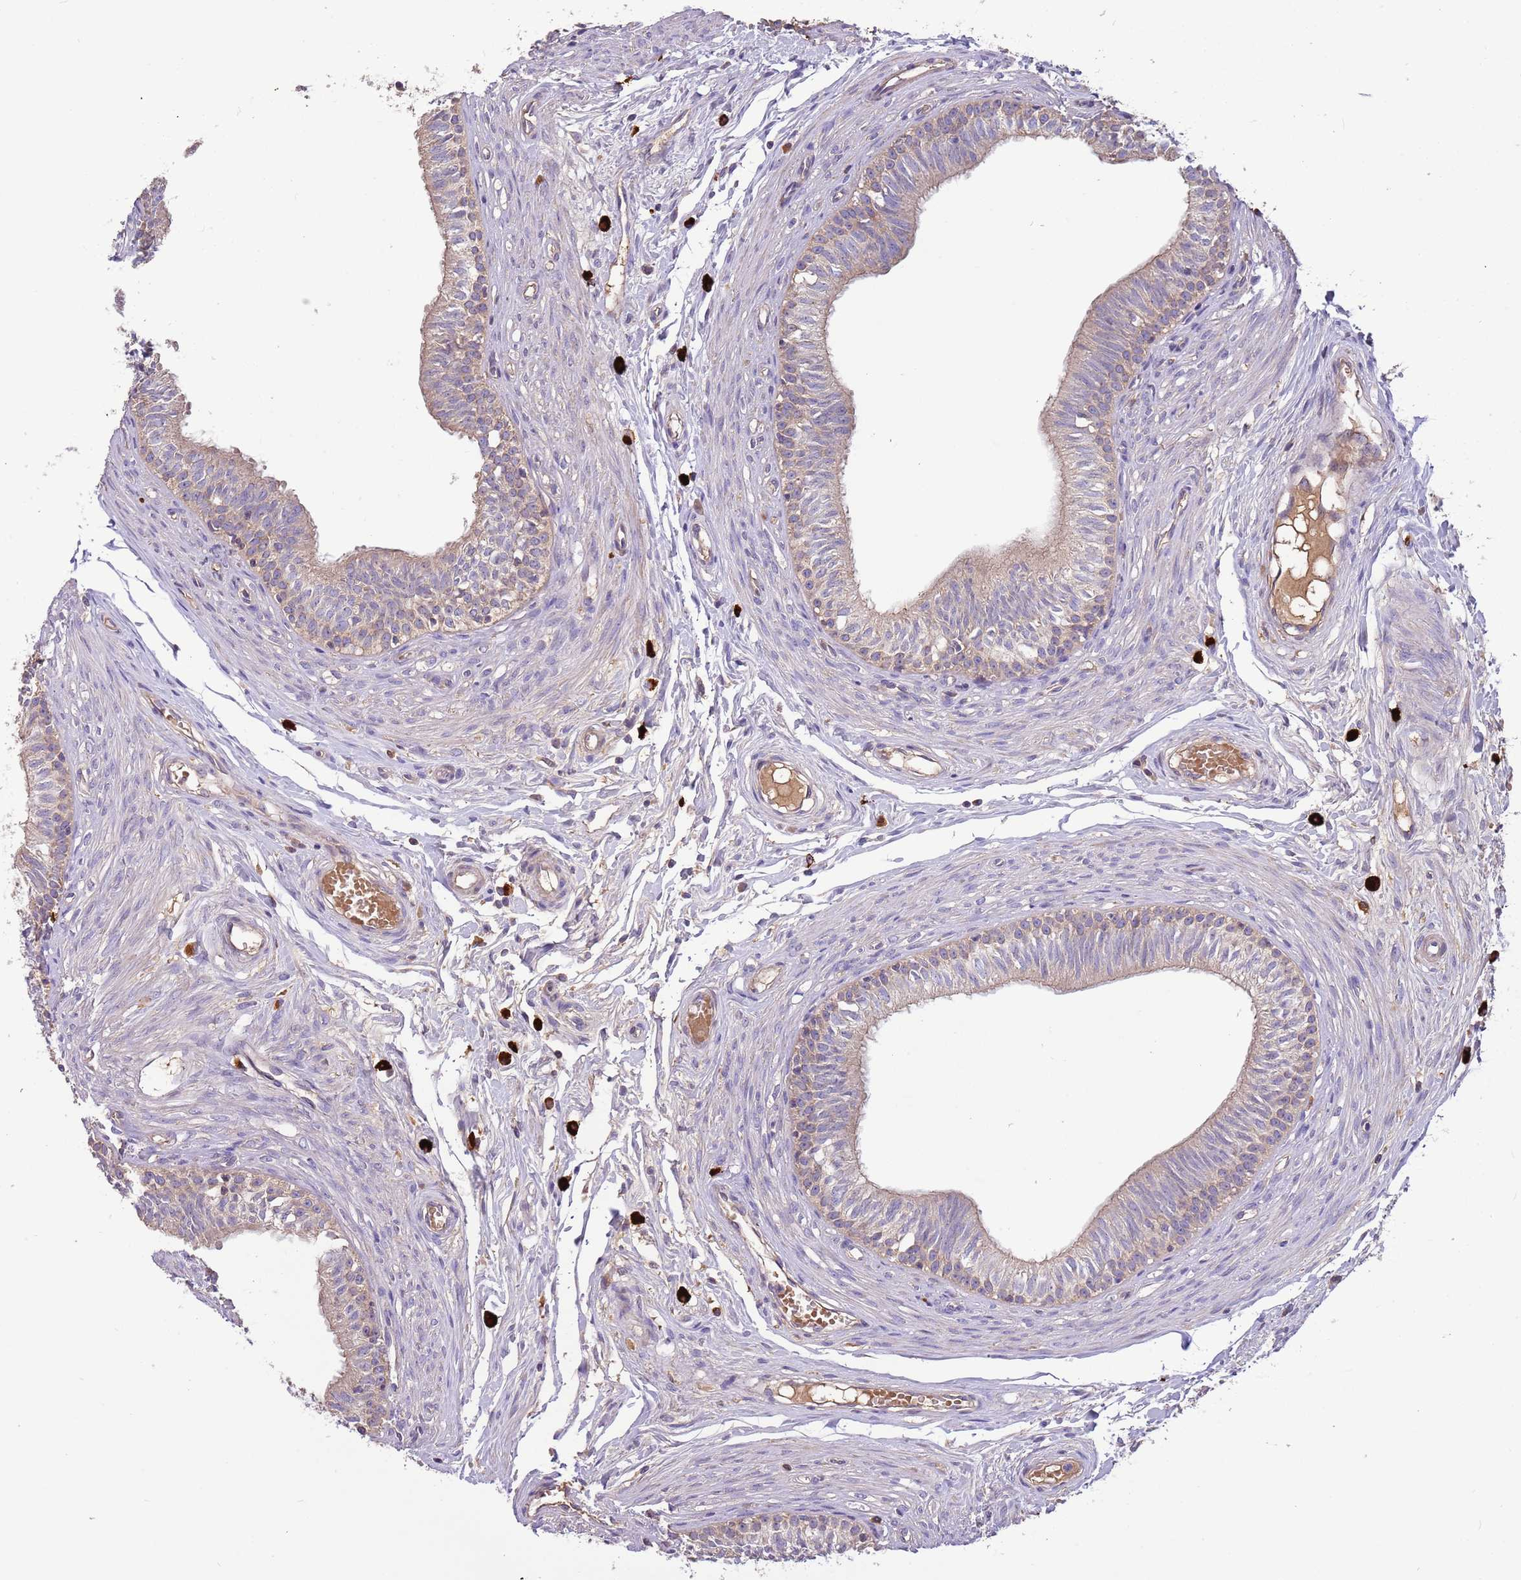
{"staining": {"intensity": "weak", "quantity": "25%-75%", "location": "cytoplasmic/membranous"}, "tissue": "epididymis", "cell_type": "Glandular cells", "image_type": "normal", "snomed": [{"axis": "morphology", "description": "Normal tissue, NOS"}, {"axis": "topography", "description": "Epididymis, spermatic cord, NOS"}], "caption": "High-power microscopy captured an immunohistochemistry (IHC) micrograph of unremarkable epididymis, revealing weak cytoplasmic/membranous positivity in approximately 25%-75% of glandular cells. The staining was performed using DAB (3,3'-diaminobenzidine) to visualize the protein expression in brown, while the nuclei were stained in blue with hematoxylin (Magnification: 20x).", "gene": "TRMO", "patient": {"sex": "male", "age": 22}}